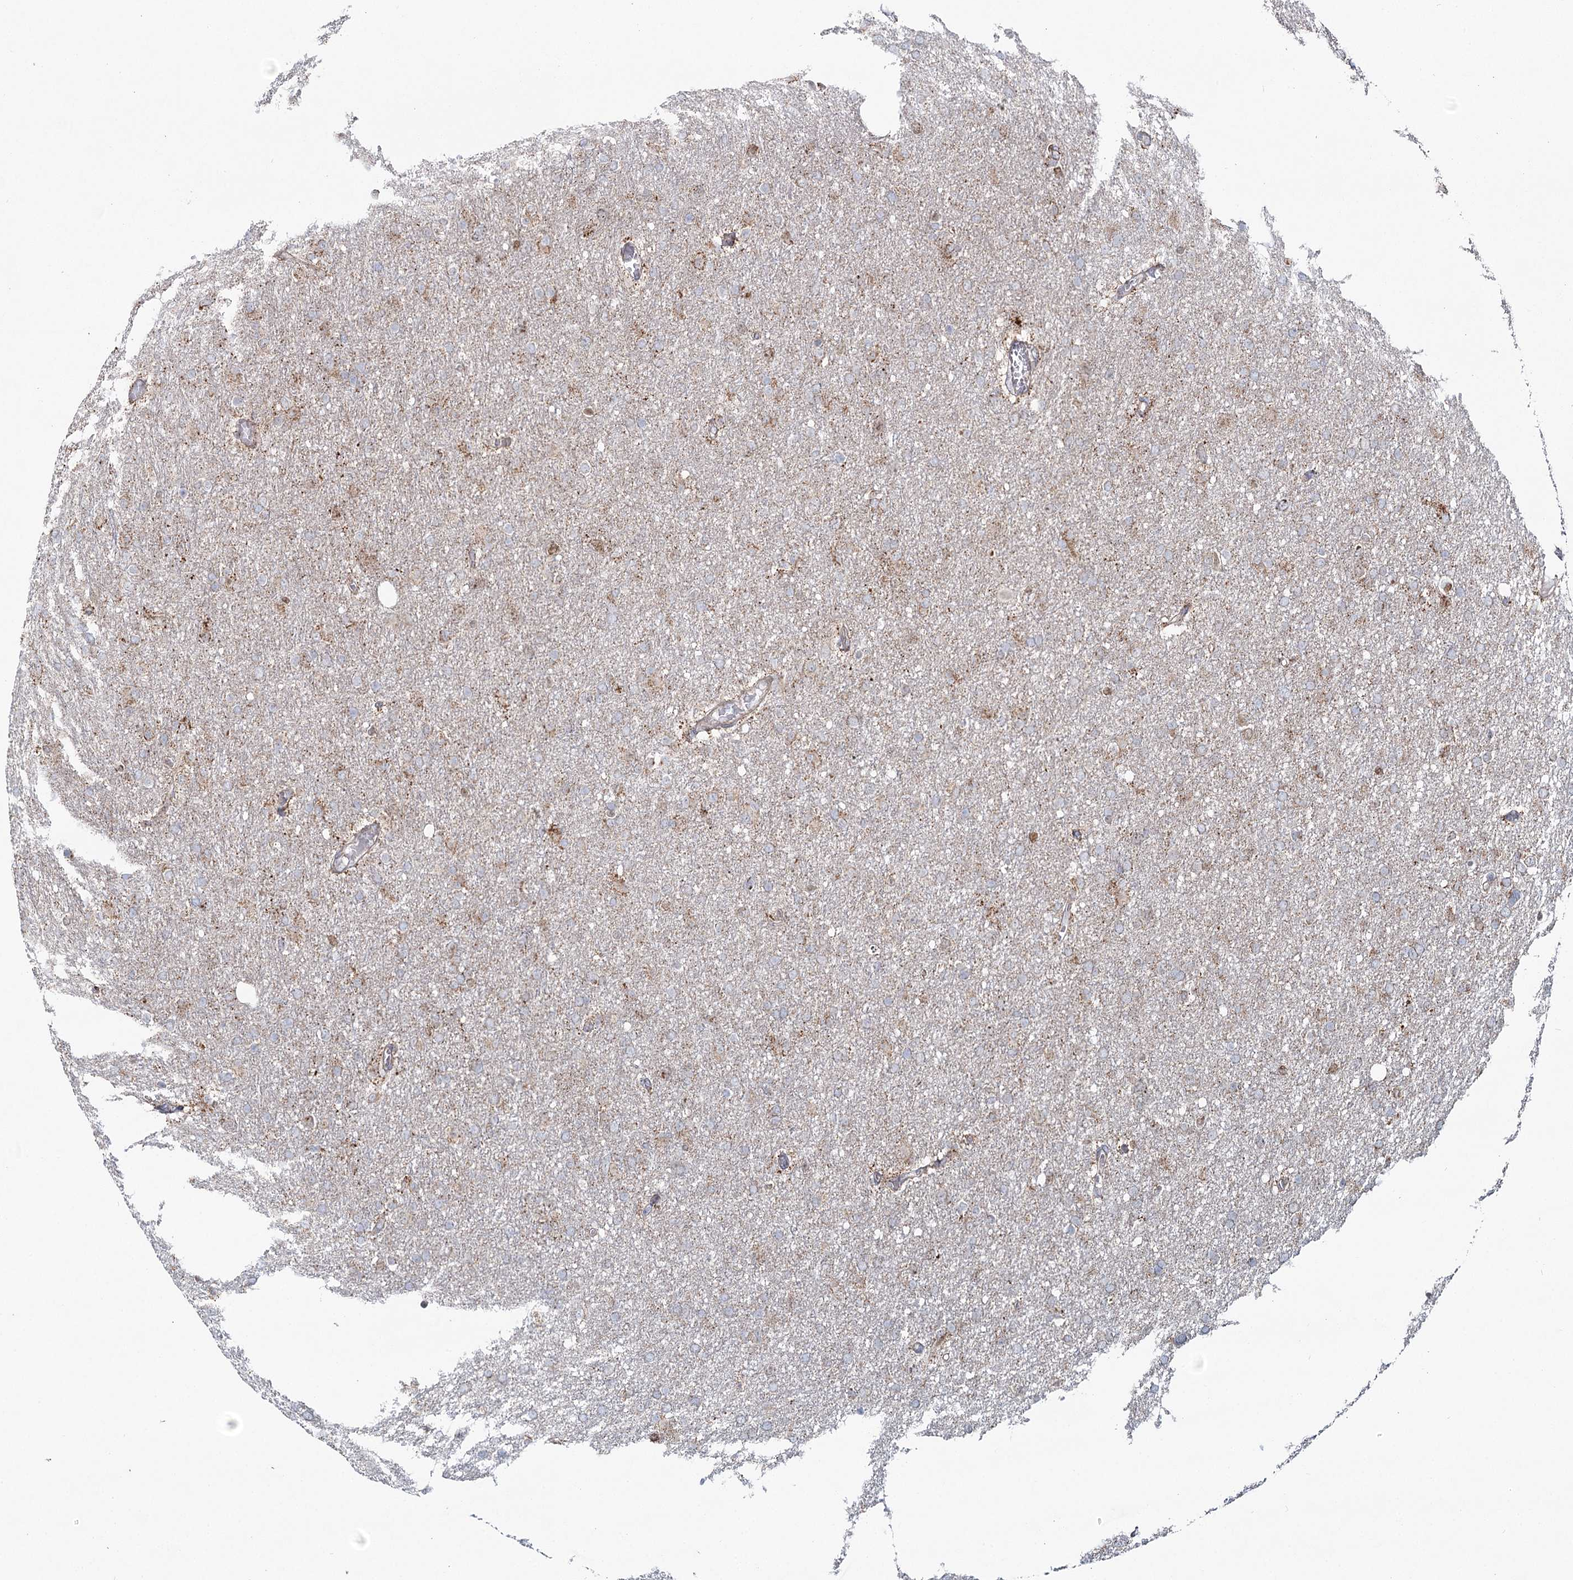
{"staining": {"intensity": "weak", "quantity": "<25%", "location": "cytoplasmic/membranous"}, "tissue": "glioma", "cell_type": "Tumor cells", "image_type": "cancer", "snomed": [{"axis": "morphology", "description": "Glioma, malignant, High grade"}, {"axis": "topography", "description": "Cerebral cortex"}], "caption": "DAB (3,3'-diaminobenzidine) immunohistochemical staining of human glioma displays no significant staining in tumor cells.", "gene": "PDHX", "patient": {"sex": "female", "age": 36}}